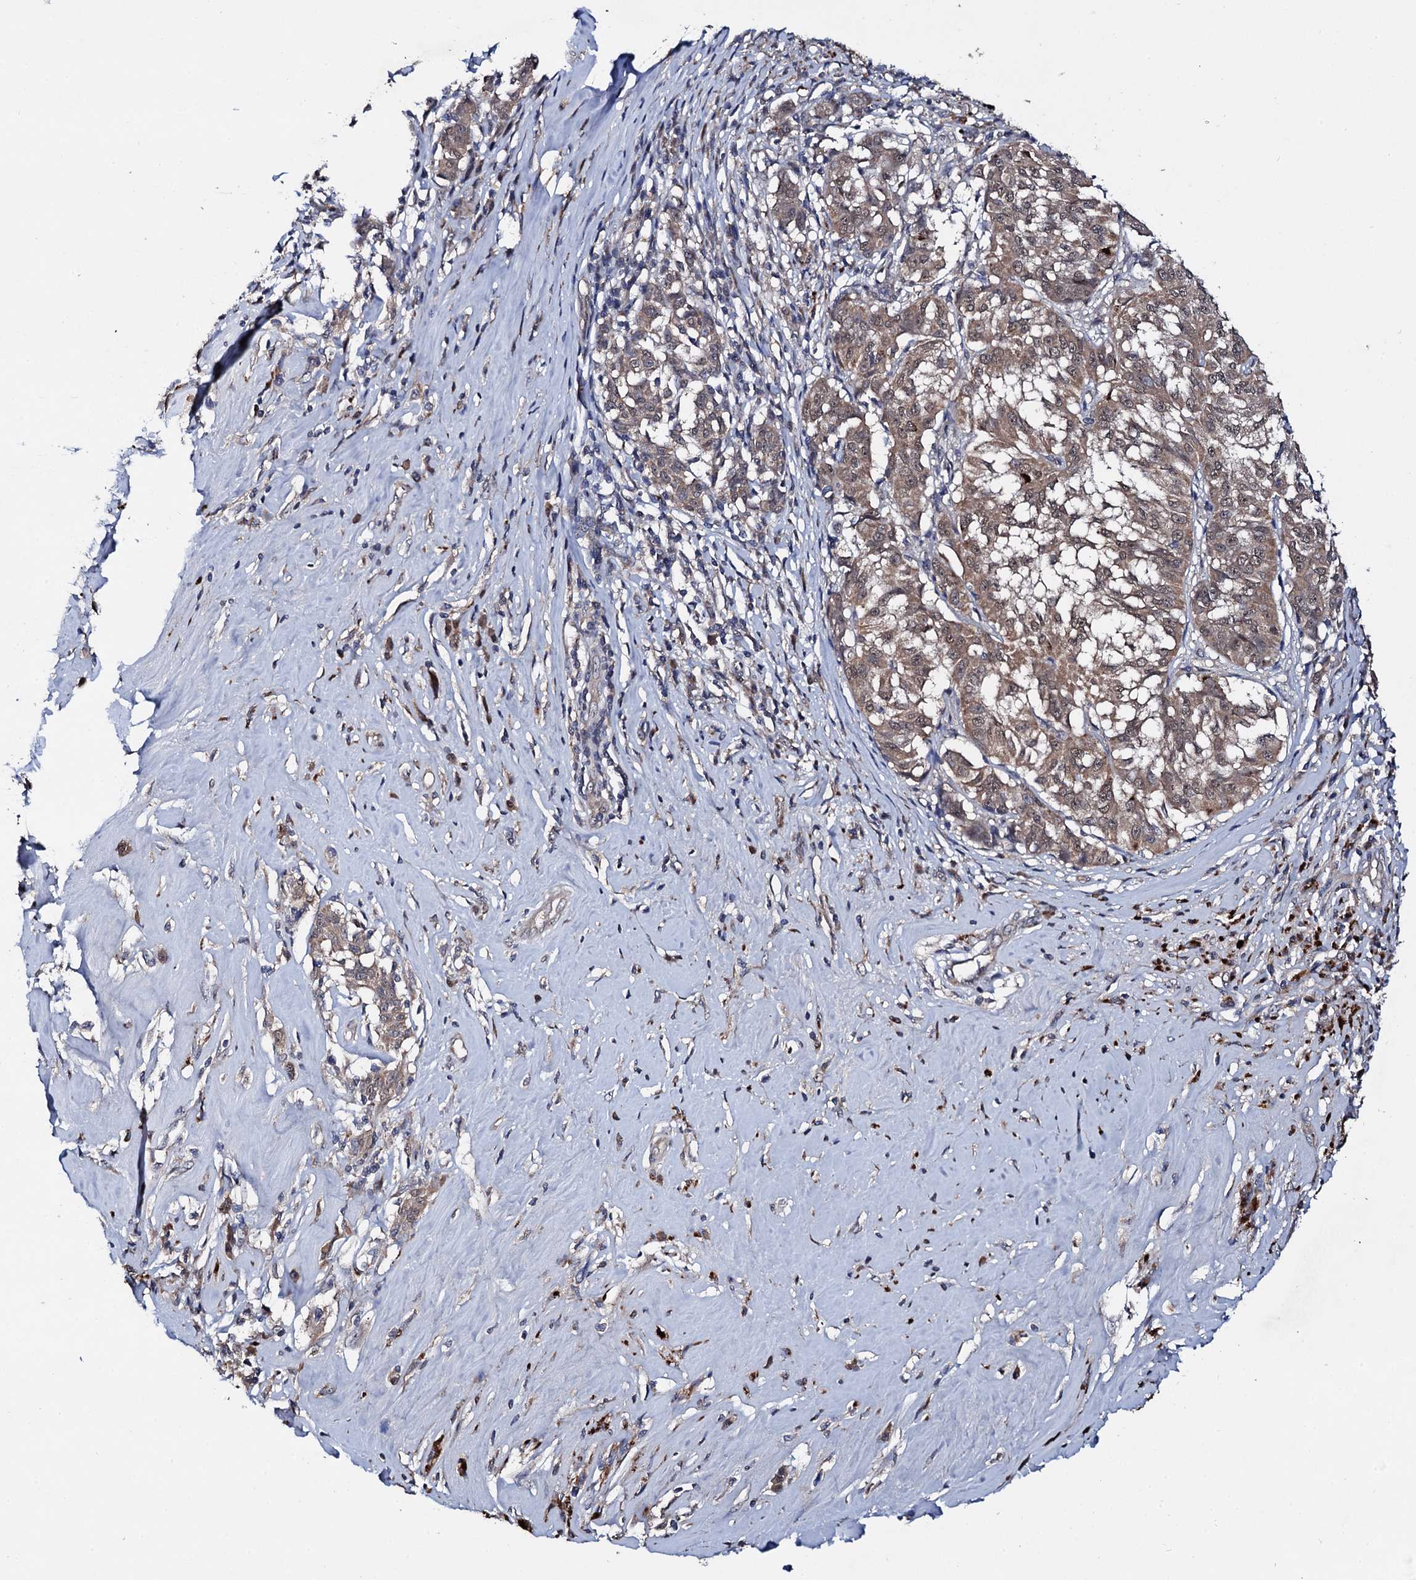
{"staining": {"intensity": "weak", "quantity": ">75%", "location": "cytoplasmic/membranous,nuclear"}, "tissue": "melanoma", "cell_type": "Tumor cells", "image_type": "cancer", "snomed": [{"axis": "morphology", "description": "Malignant melanoma, NOS"}, {"axis": "topography", "description": "Skin"}], "caption": "High-power microscopy captured an immunohistochemistry image of malignant melanoma, revealing weak cytoplasmic/membranous and nuclear expression in about >75% of tumor cells.", "gene": "IP6K1", "patient": {"sex": "female", "age": 72}}